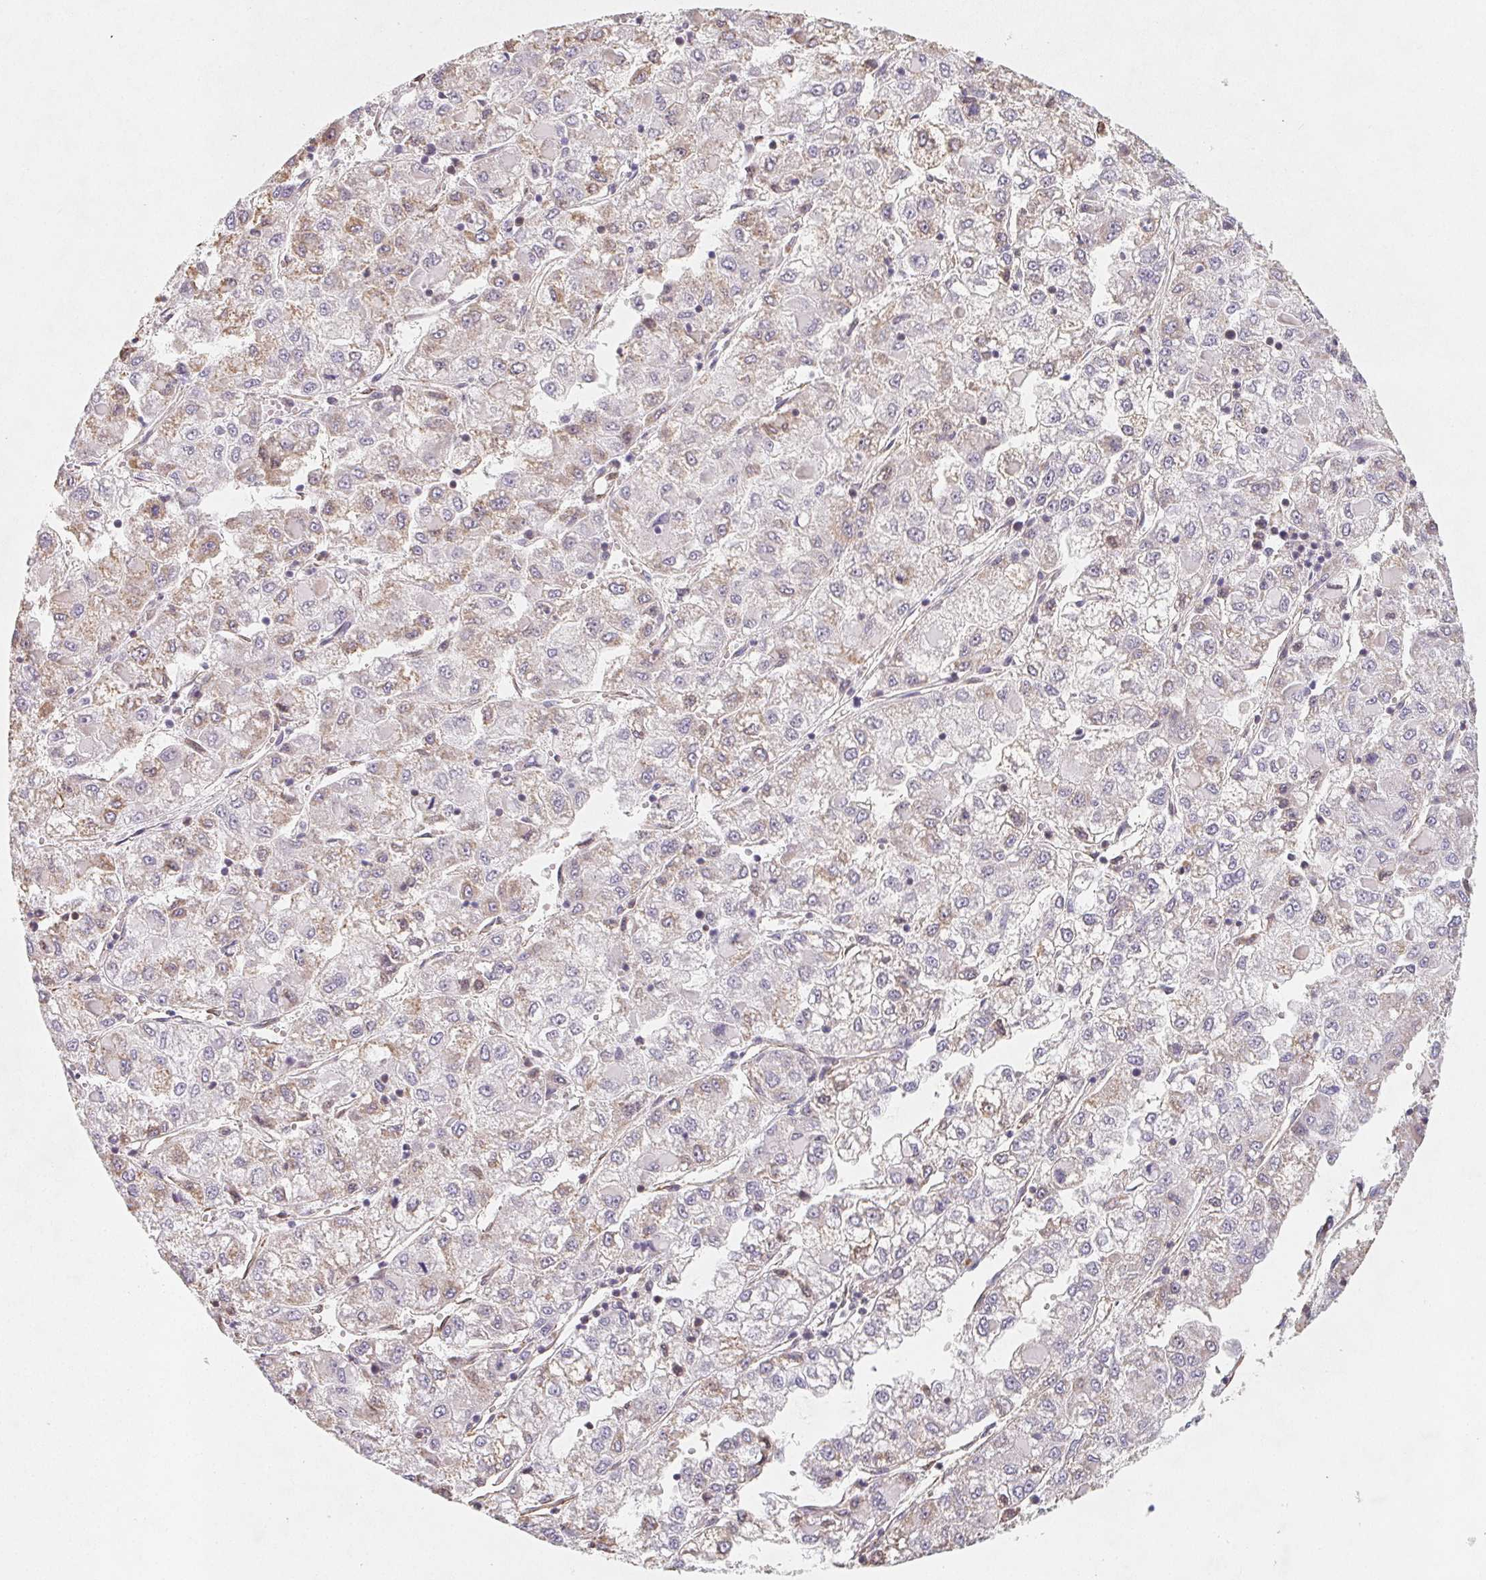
{"staining": {"intensity": "weak", "quantity": "25%-75%", "location": "cytoplasmic/membranous"}, "tissue": "liver cancer", "cell_type": "Tumor cells", "image_type": "cancer", "snomed": [{"axis": "morphology", "description": "Carcinoma, Hepatocellular, NOS"}, {"axis": "topography", "description": "Liver"}], "caption": "Immunohistochemical staining of human hepatocellular carcinoma (liver) shows weak cytoplasmic/membranous protein staining in about 25%-75% of tumor cells.", "gene": "LRRC23", "patient": {"sex": "male", "age": 40}}